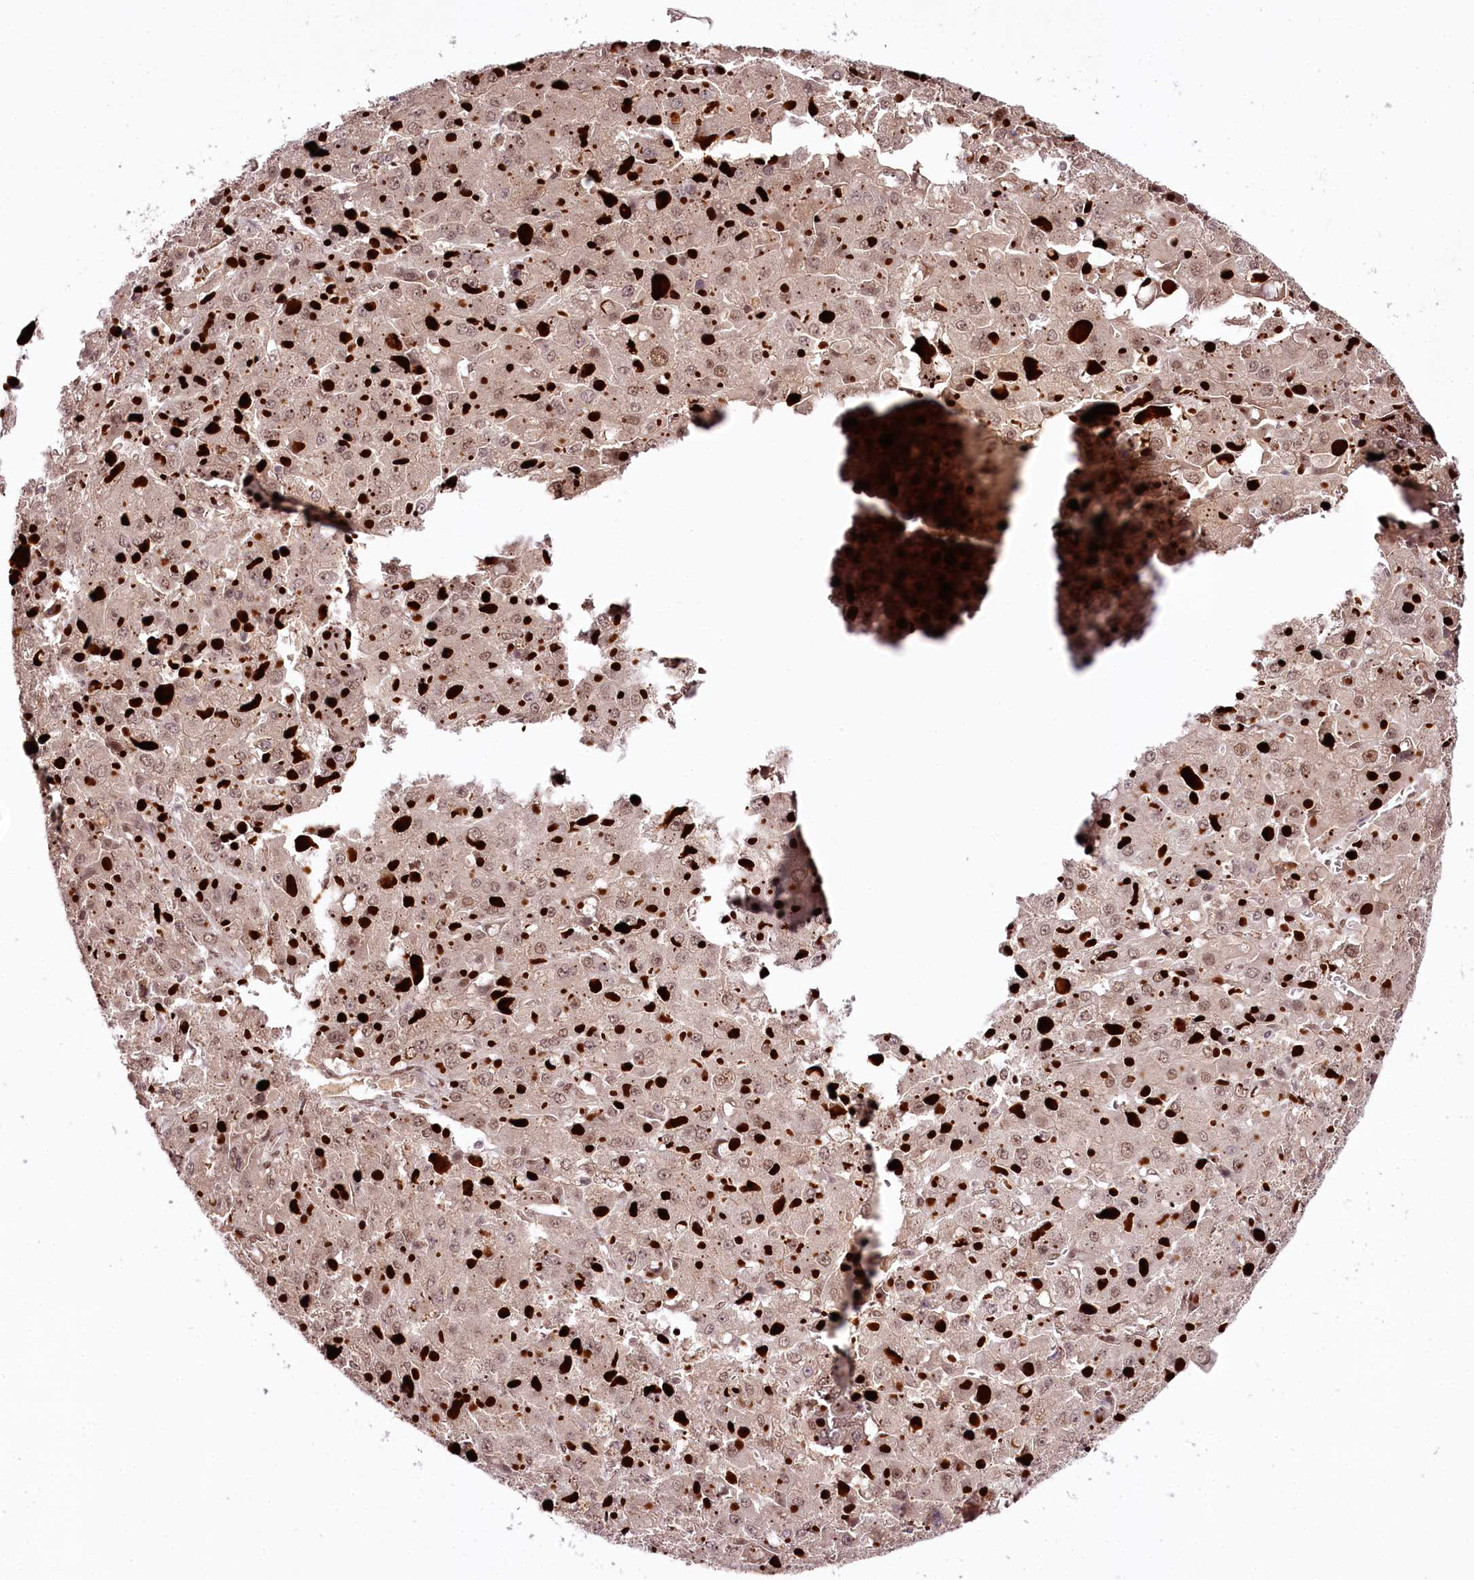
{"staining": {"intensity": "moderate", "quantity": ">75%", "location": "cytoplasmic/membranous,nuclear"}, "tissue": "liver cancer", "cell_type": "Tumor cells", "image_type": "cancer", "snomed": [{"axis": "morphology", "description": "Carcinoma, Hepatocellular, NOS"}, {"axis": "topography", "description": "Liver"}], "caption": "Protein expression analysis of hepatocellular carcinoma (liver) displays moderate cytoplasmic/membranous and nuclear expression in approximately >75% of tumor cells. (IHC, brightfield microscopy, high magnification).", "gene": "TTC33", "patient": {"sex": "female", "age": 73}}